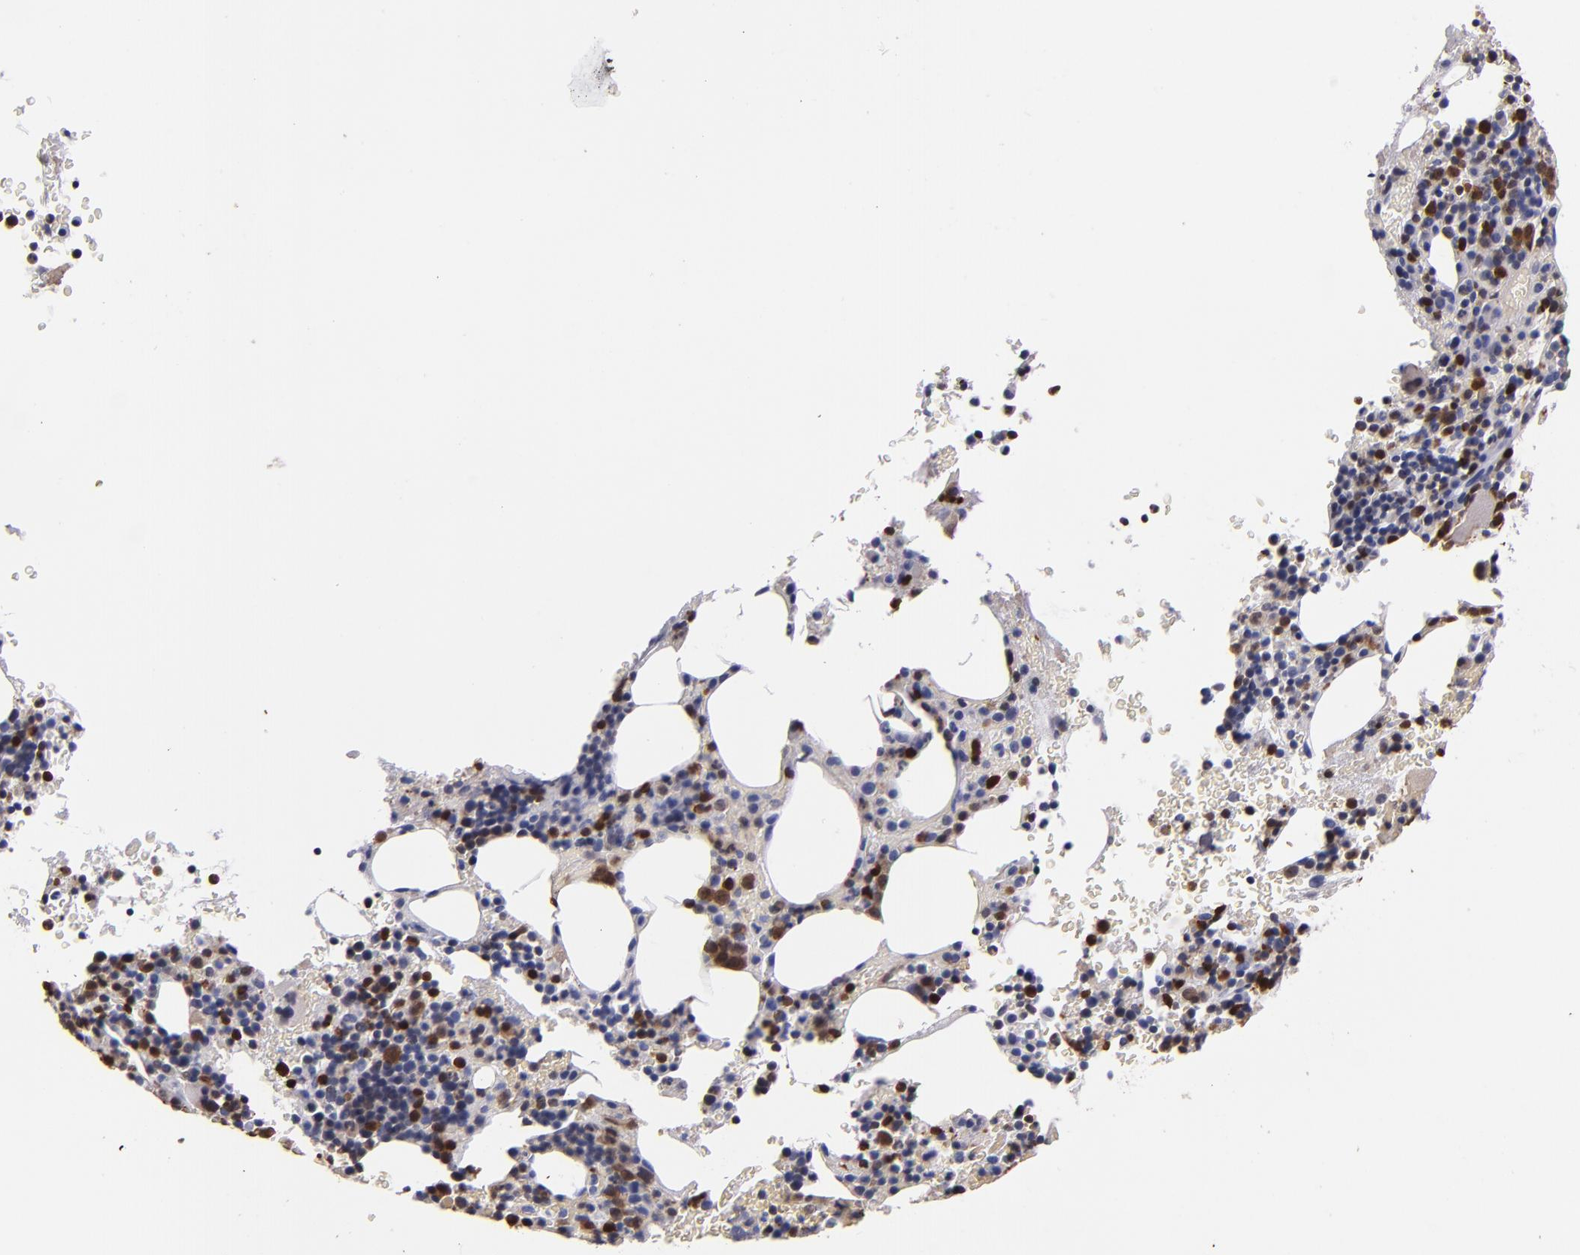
{"staining": {"intensity": "moderate", "quantity": "<25%", "location": "cytoplasmic/membranous"}, "tissue": "bone marrow", "cell_type": "Hematopoietic cells", "image_type": "normal", "snomed": [{"axis": "morphology", "description": "Normal tissue, NOS"}, {"axis": "topography", "description": "Bone marrow"}], "caption": "About <25% of hematopoietic cells in unremarkable bone marrow reveal moderate cytoplasmic/membranous protein staining as visualized by brown immunohistochemical staining.", "gene": "S100A4", "patient": {"sex": "male", "age": 86}}